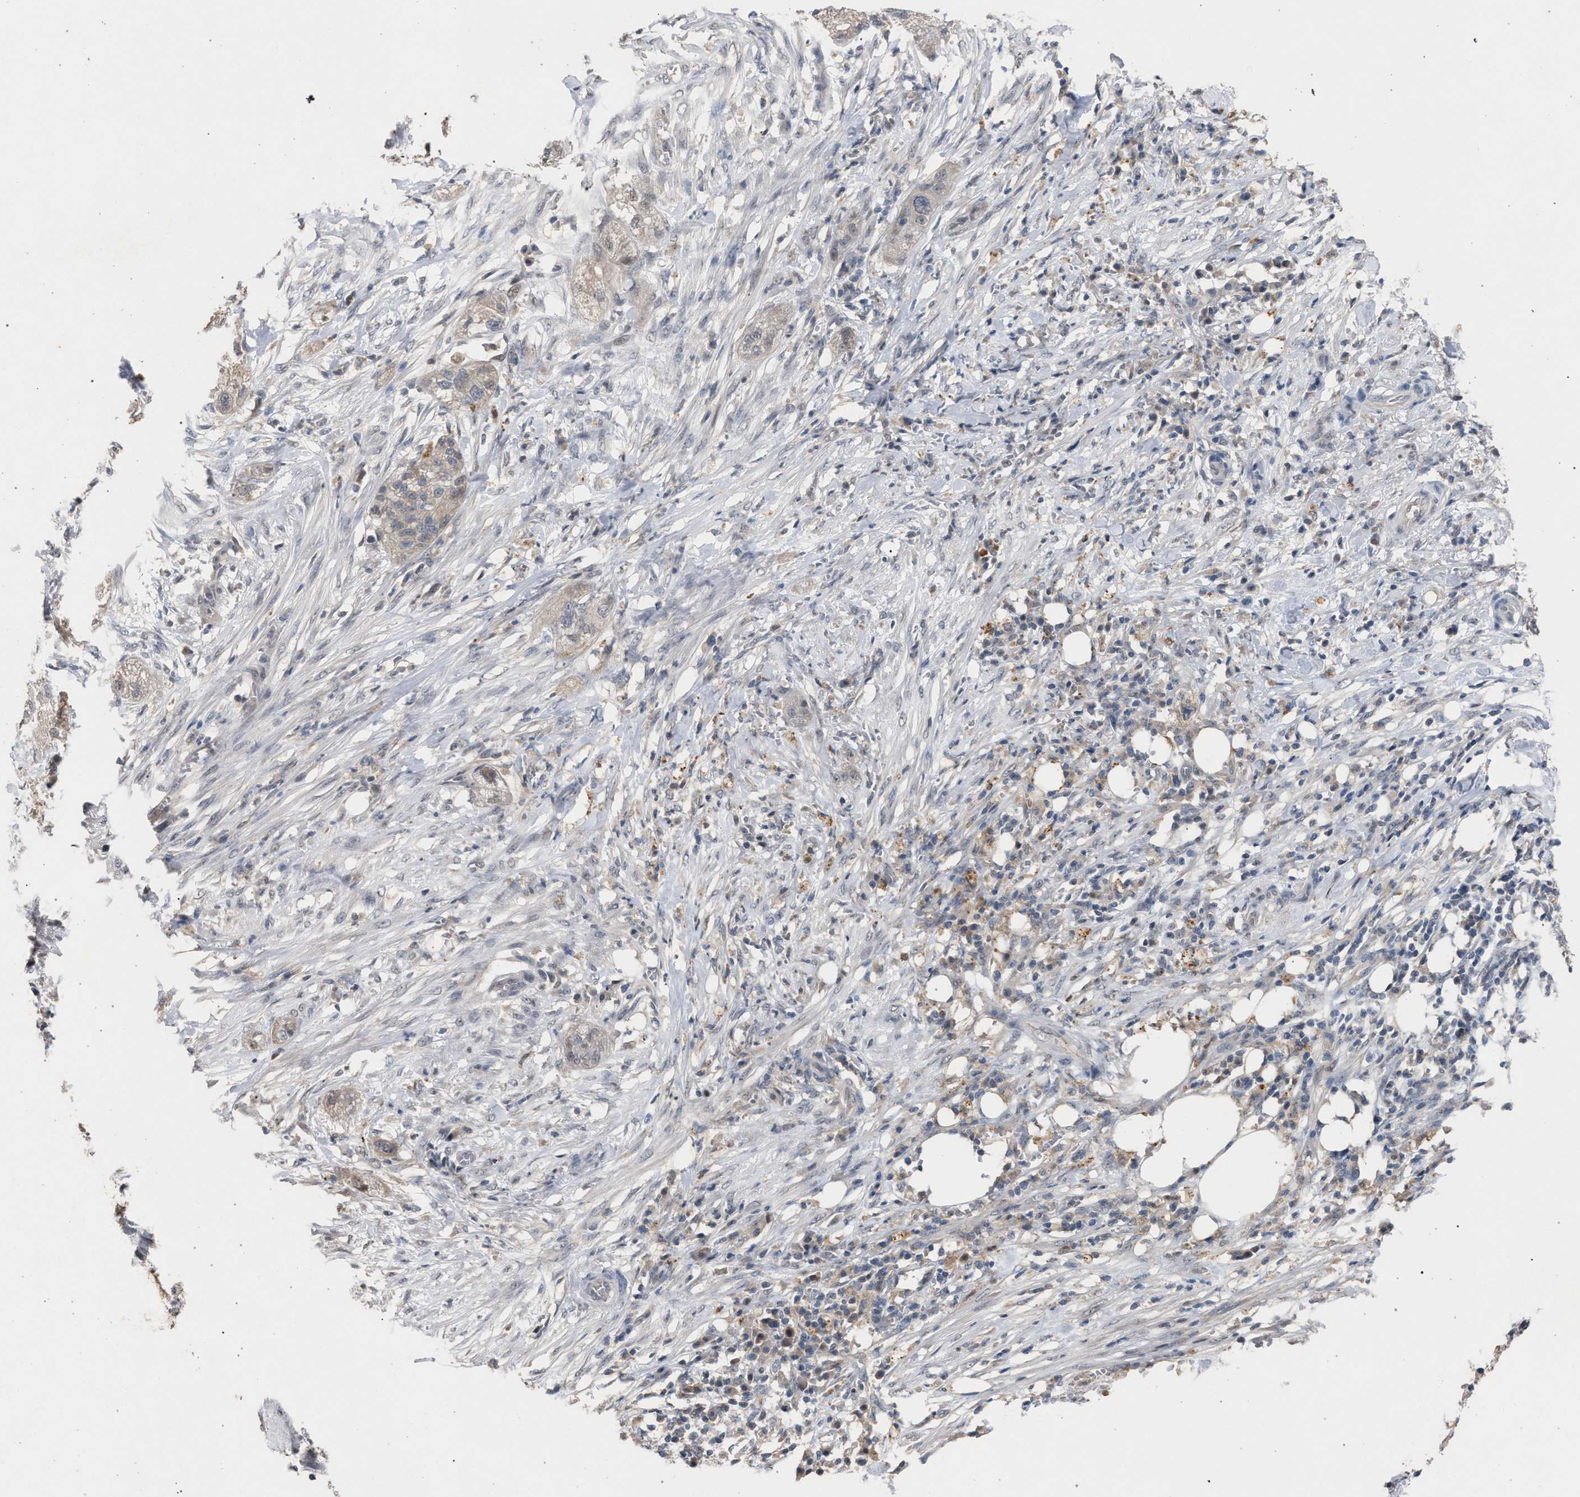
{"staining": {"intensity": "negative", "quantity": "none", "location": "none"}, "tissue": "pancreatic cancer", "cell_type": "Tumor cells", "image_type": "cancer", "snomed": [{"axis": "morphology", "description": "Adenocarcinoma, NOS"}, {"axis": "topography", "description": "Pancreas"}], "caption": "Immunohistochemistry of adenocarcinoma (pancreatic) shows no staining in tumor cells.", "gene": "TECPR1", "patient": {"sex": "female", "age": 78}}